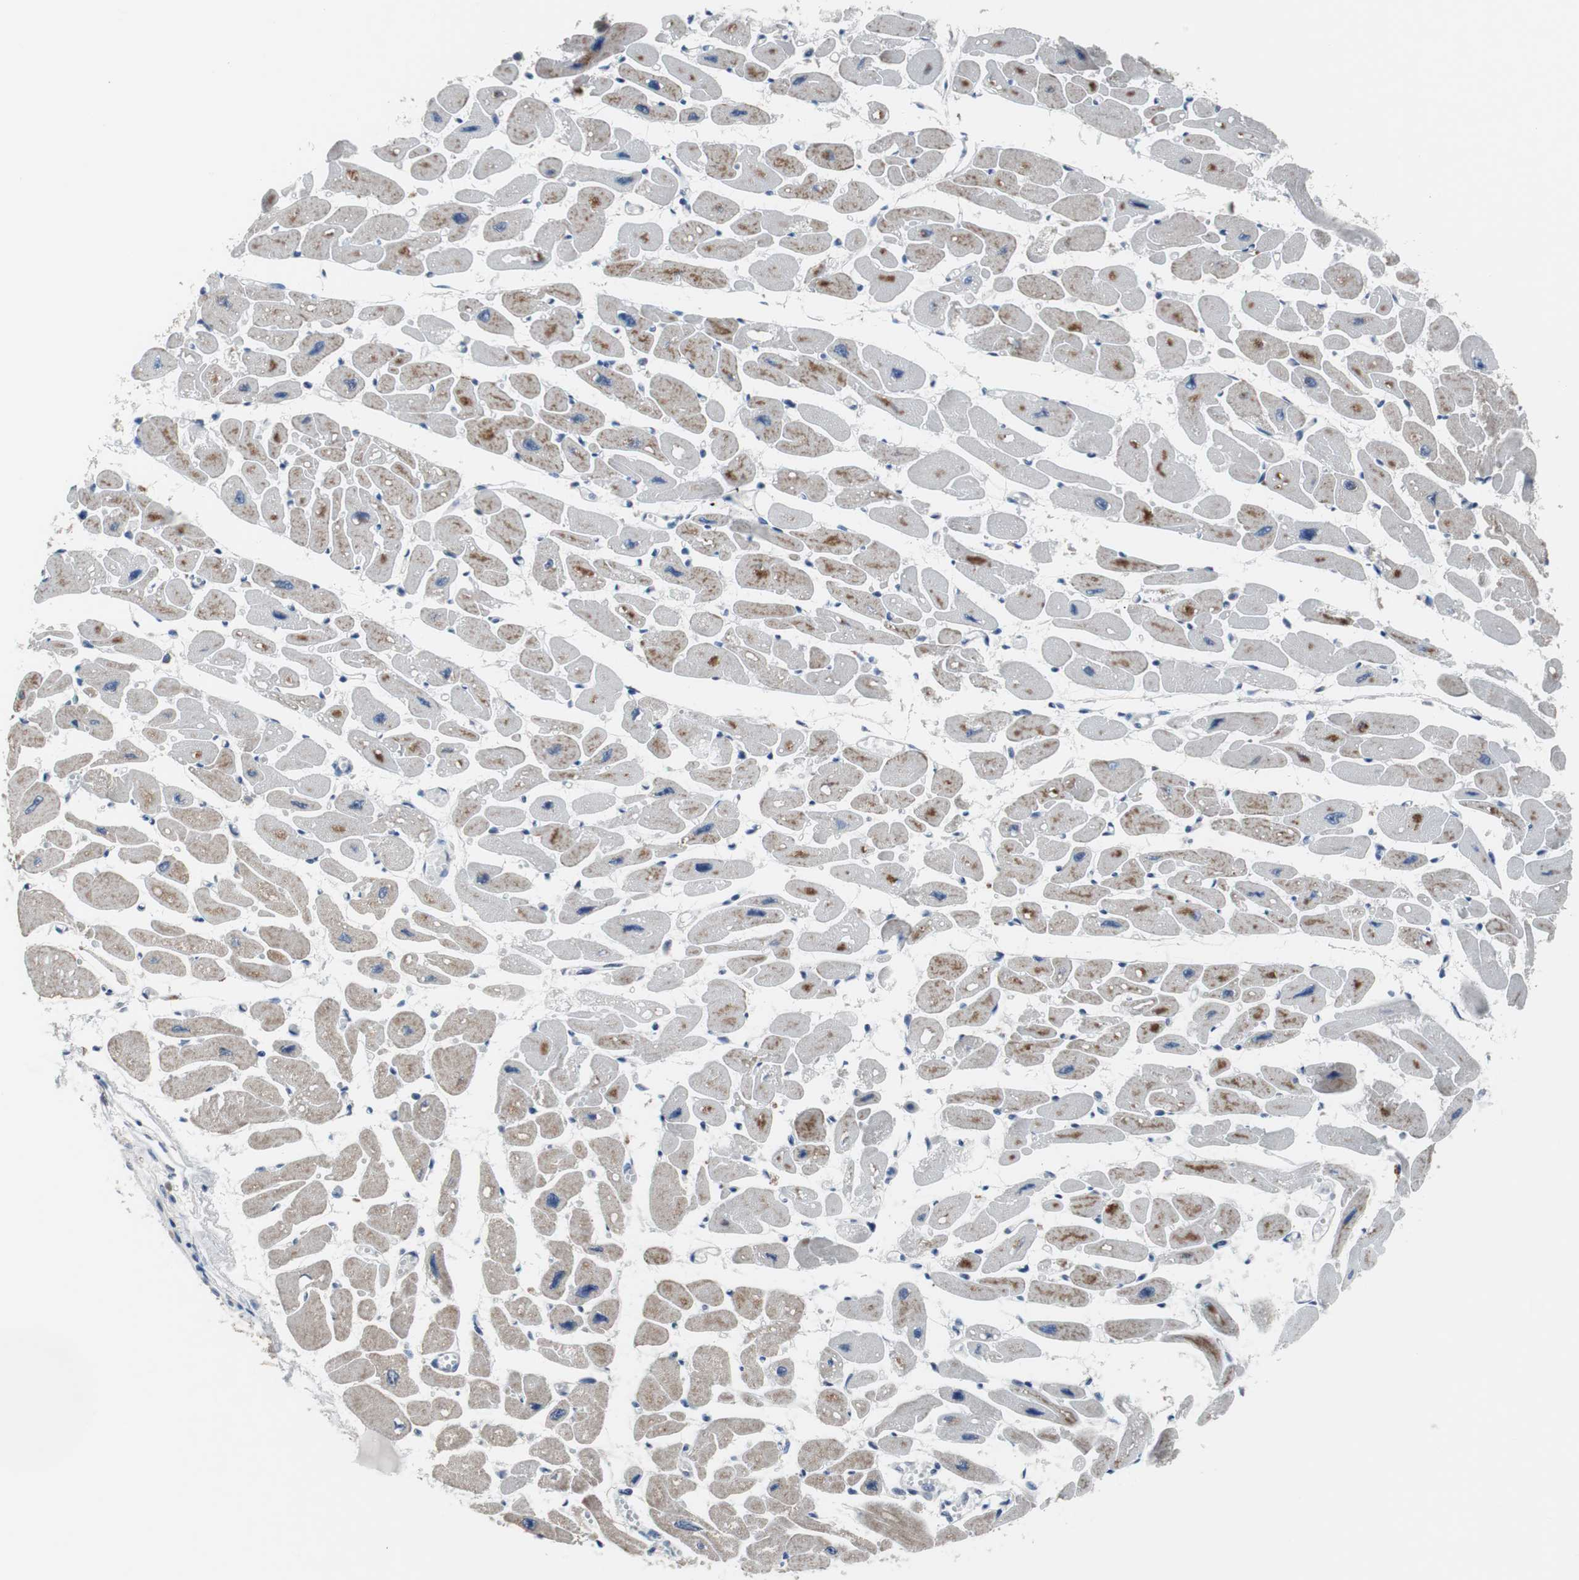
{"staining": {"intensity": "moderate", "quantity": "25%-75%", "location": "cytoplasmic/membranous,nuclear"}, "tissue": "heart muscle", "cell_type": "Cardiomyocytes", "image_type": "normal", "snomed": [{"axis": "morphology", "description": "Normal tissue, NOS"}, {"axis": "topography", "description": "Heart"}], "caption": "Protein staining exhibits moderate cytoplasmic/membranous,nuclear expression in about 25%-75% of cardiomyocytes in unremarkable heart muscle.", "gene": "TP63", "patient": {"sex": "female", "age": 54}}